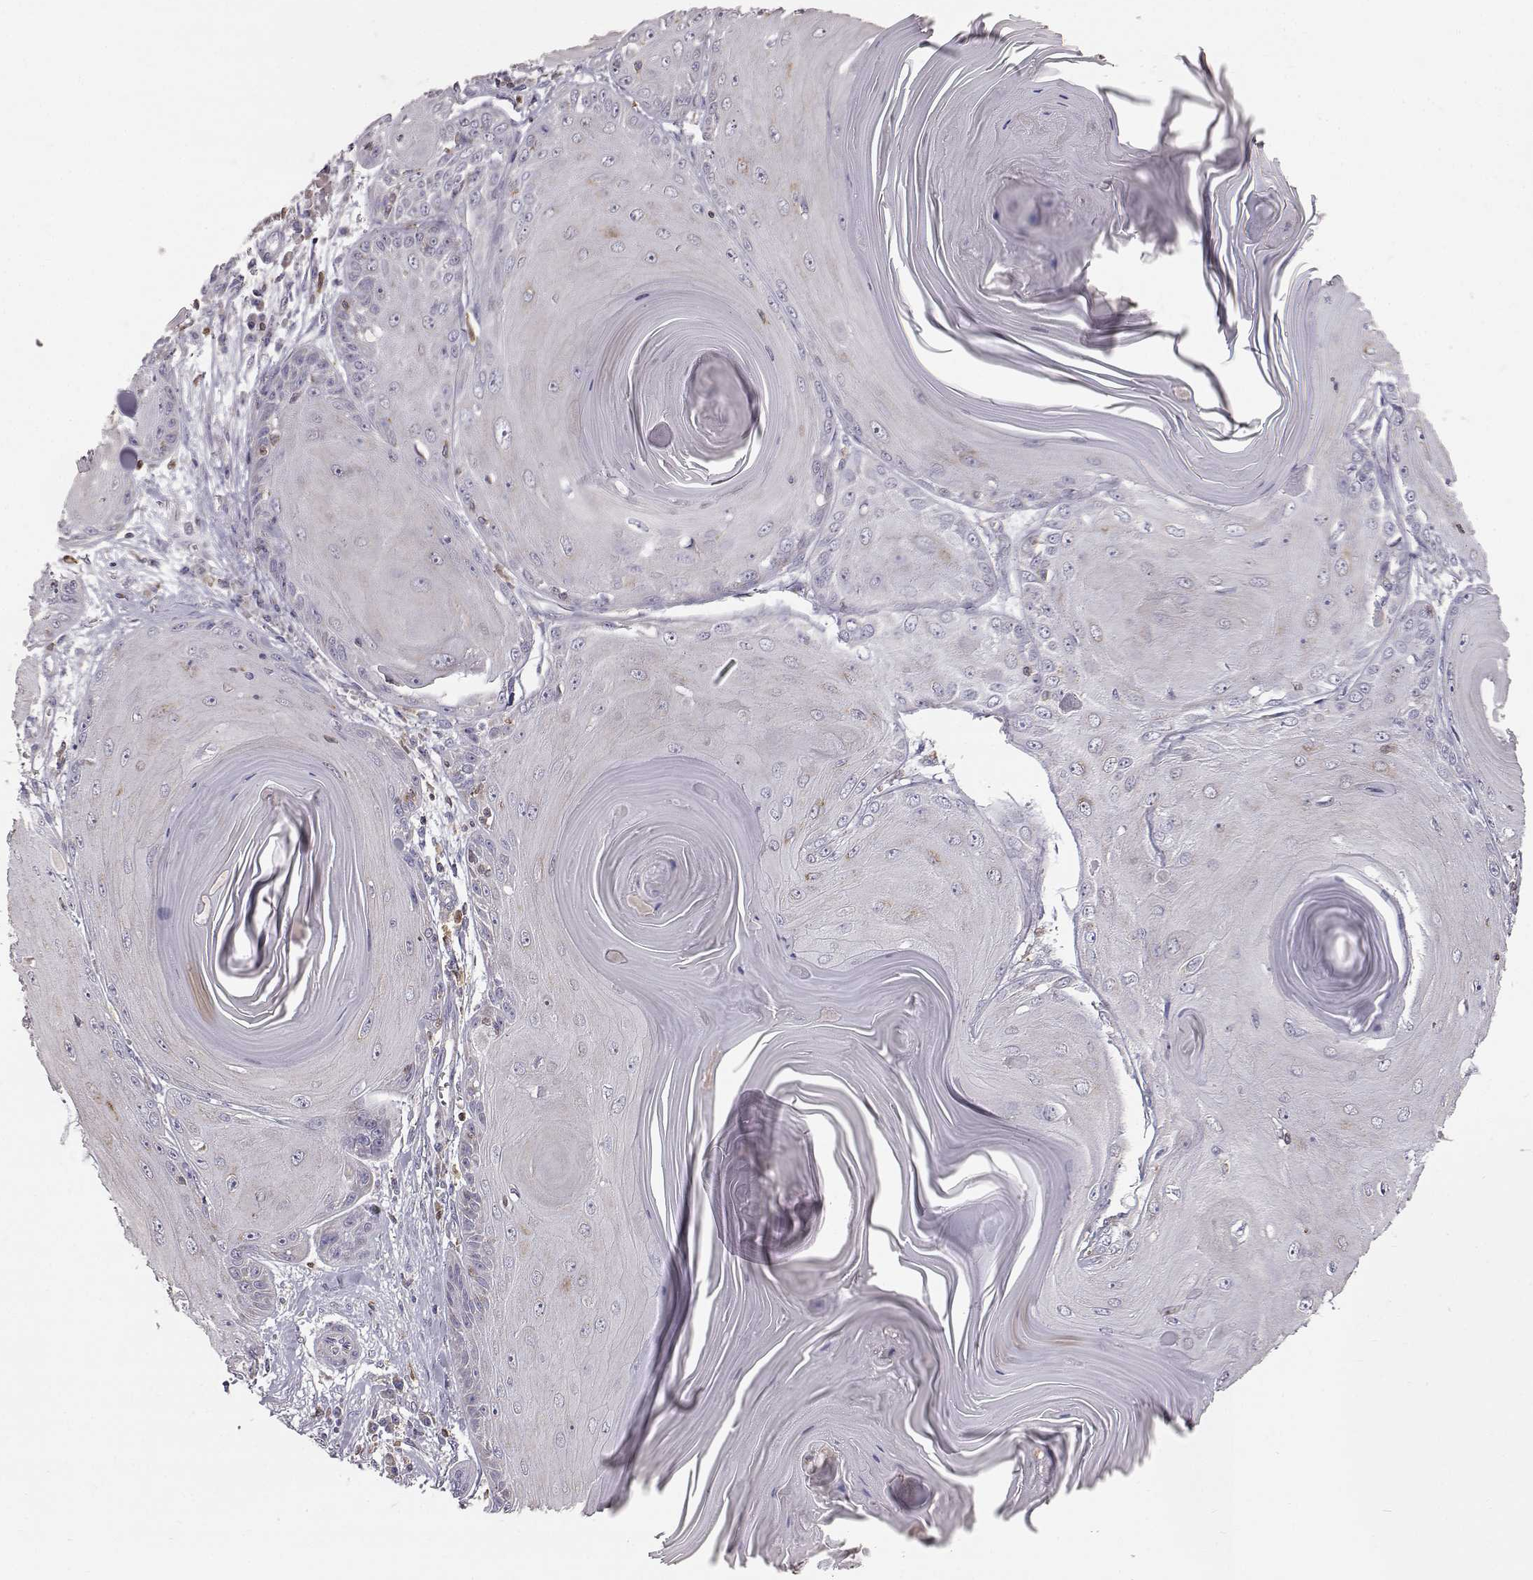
{"staining": {"intensity": "moderate", "quantity": "25%-75%", "location": "cytoplasmic/membranous"}, "tissue": "skin cancer", "cell_type": "Tumor cells", "image_type": "cancer", "snomed": [{"axis": "morphology", "description": "Squamous cell carcinoma, NOS"}, {"axis": "topography", "description": "Skin"}, {"axis": "topography", "description": "Vulva"}], "caption": "DAB (3,3'-diaminobenzidine) immunohistochemical staining of human skin squamous cell carcinoma exhibits moderate cytoplasmic/membranous protein staining in about 25%-75% of tumor cells. The protein of interest is shown in brown color, while the nuclei are stained blue.", "gene": "GRAP2", "patient": {"sex": "female", "age": 85}}